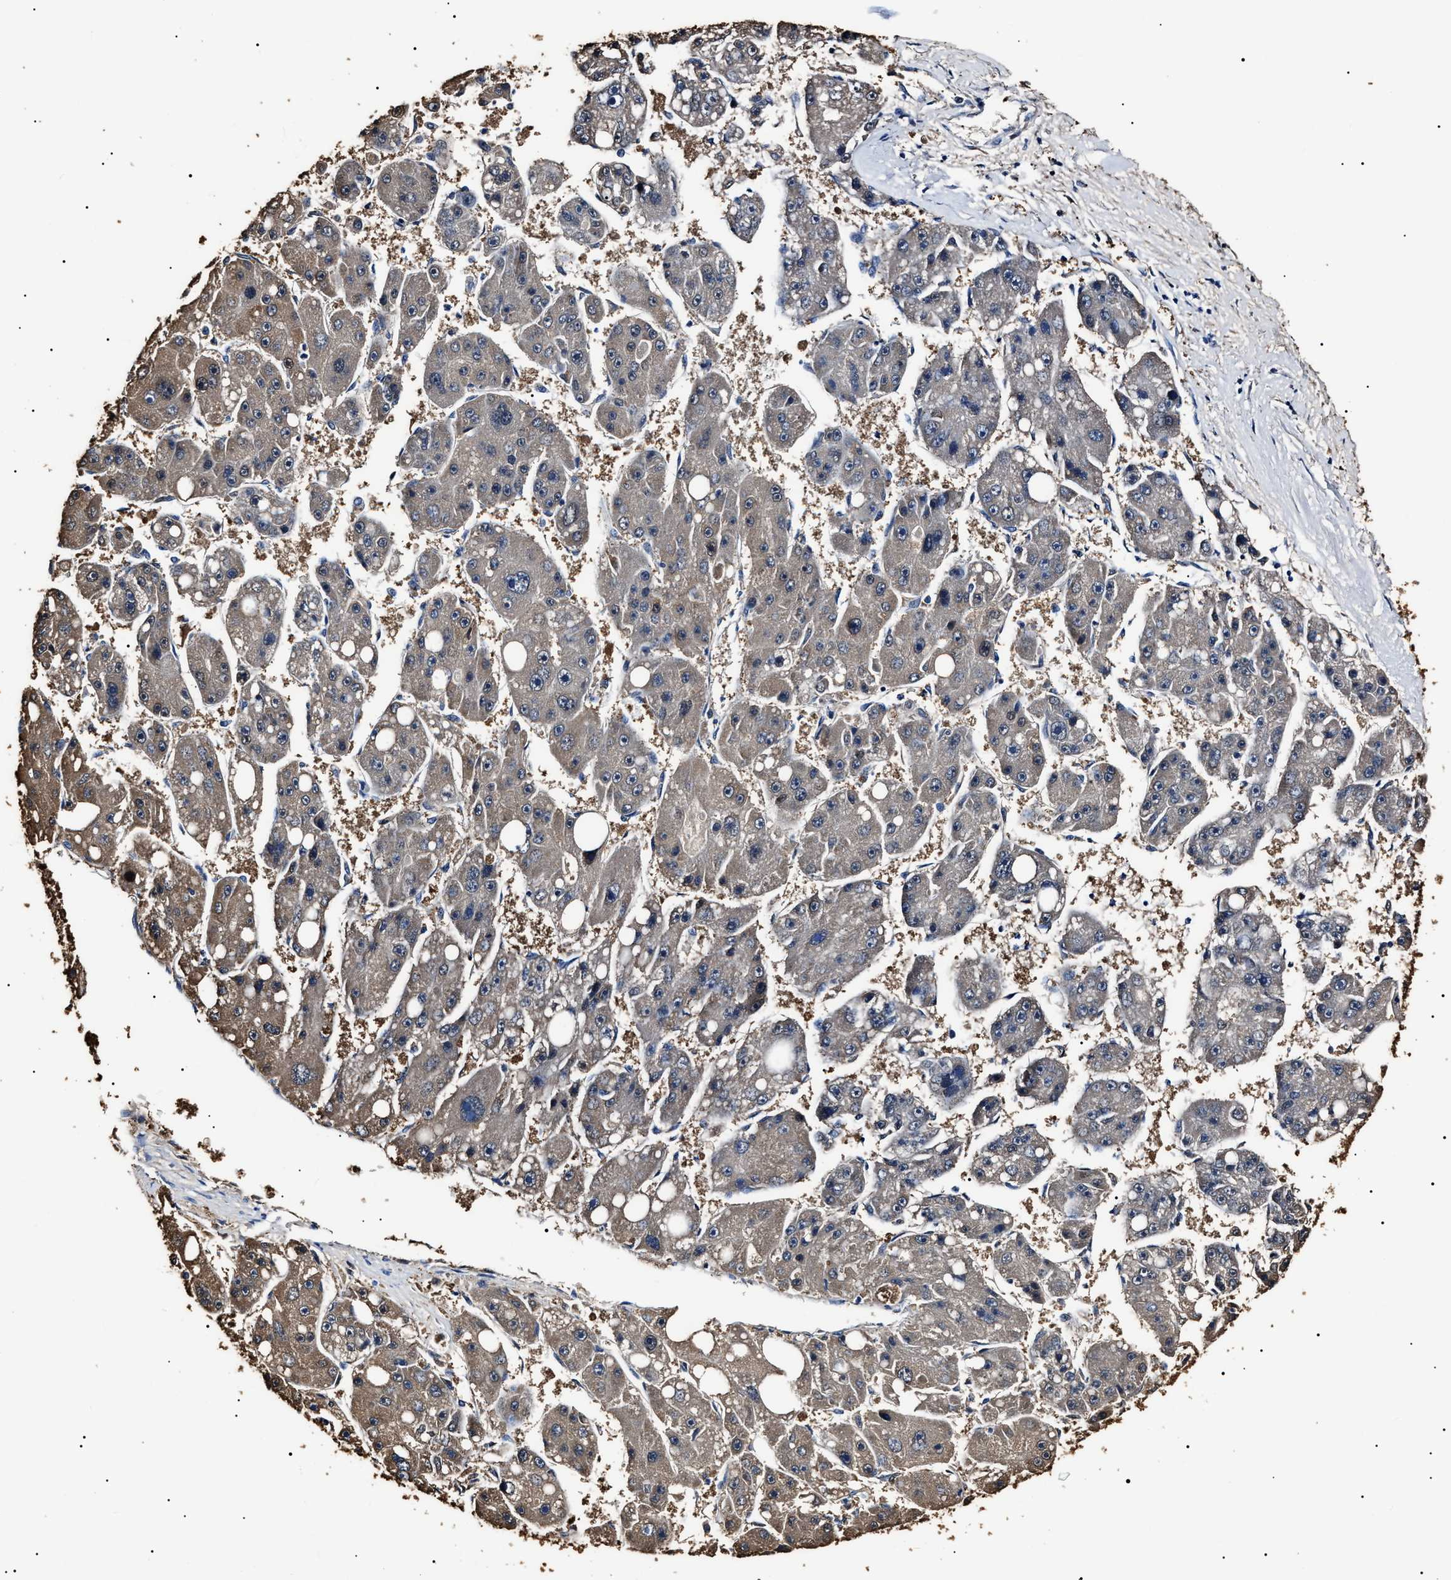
{"staining": {"intensity": "weak", "quantity": "<25%", "location": "cytoplasmic/membranous"}, "tissue": "liver cancer", "cell_type": "Tumor cells", "image_type": "cancer", "snomed": [{"axis": "morphology", "description": "Carcinoma, Hepatocellular, NOS"}, {"axis": "topography", "description": "Liver"}], "caption": "Tumor cells are negative for protein expression in human hepatocellular carcinoma (liver).", "gene": "ALDH1A1", "patient": {"sex": "female", "age": 61}}